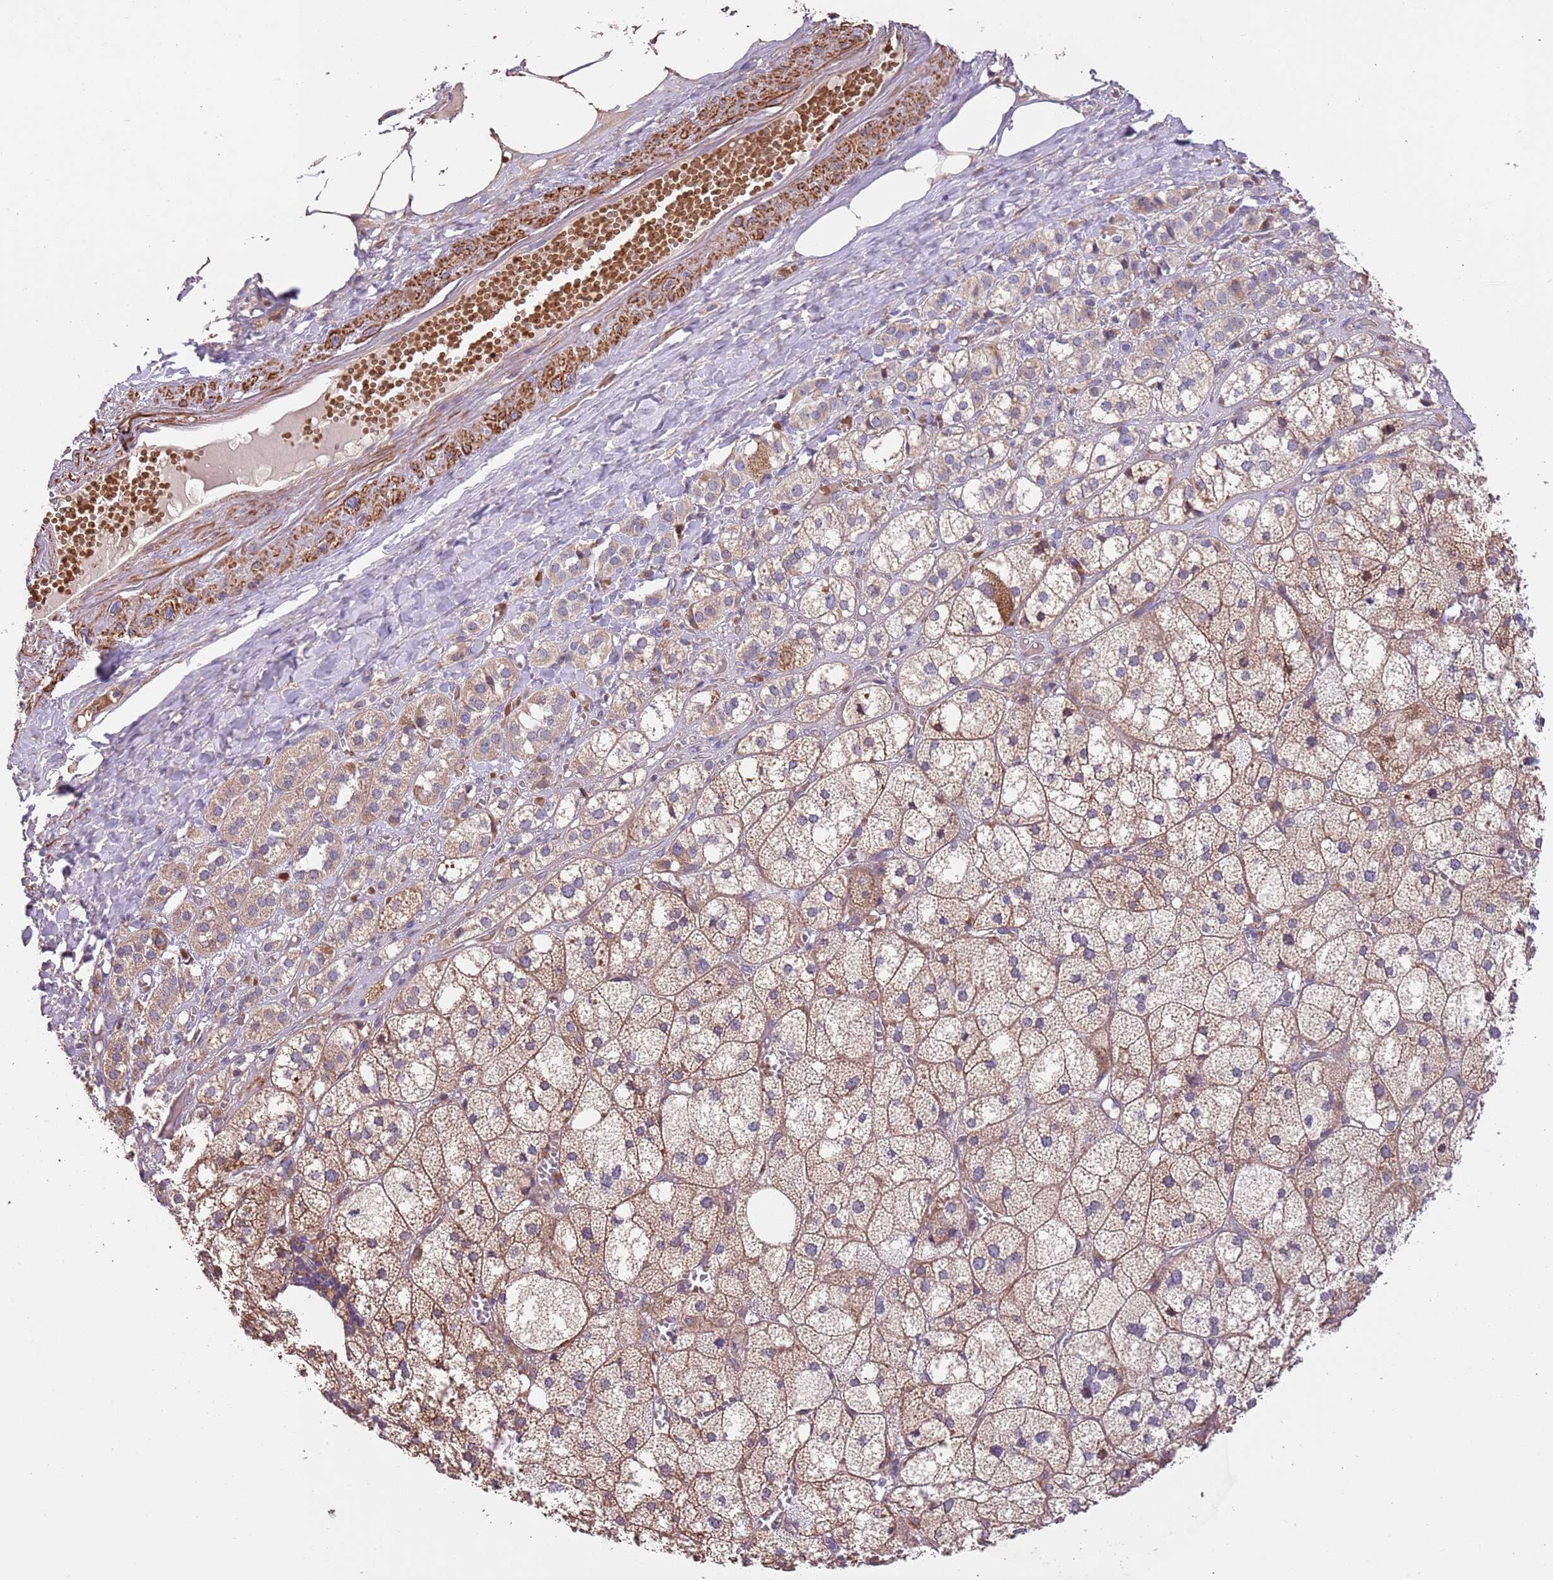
{"staining": {"intensity": "moderate", "quantity": "25%-75%", "location": "cytoplasmic/membranous"}, "tissue": "adrenal gland", "cell_type": "Glandular cells", "image_type": "normal", "snomed": [{"axis": "morphology", "description": "Normal tissue, NOS"}, {"axis": "topography", "description": "Adrenal gland"}], "caption": "A histopathology image of human adrenal gland stained for a protein reveals moderate cytoplasmic/membranous brown staining in glandular cells. (DAB = brown stain, brightfield microscopy at high magnification).", "gene": "PIGA", "patient": {"sex": "female", "age": 61}}